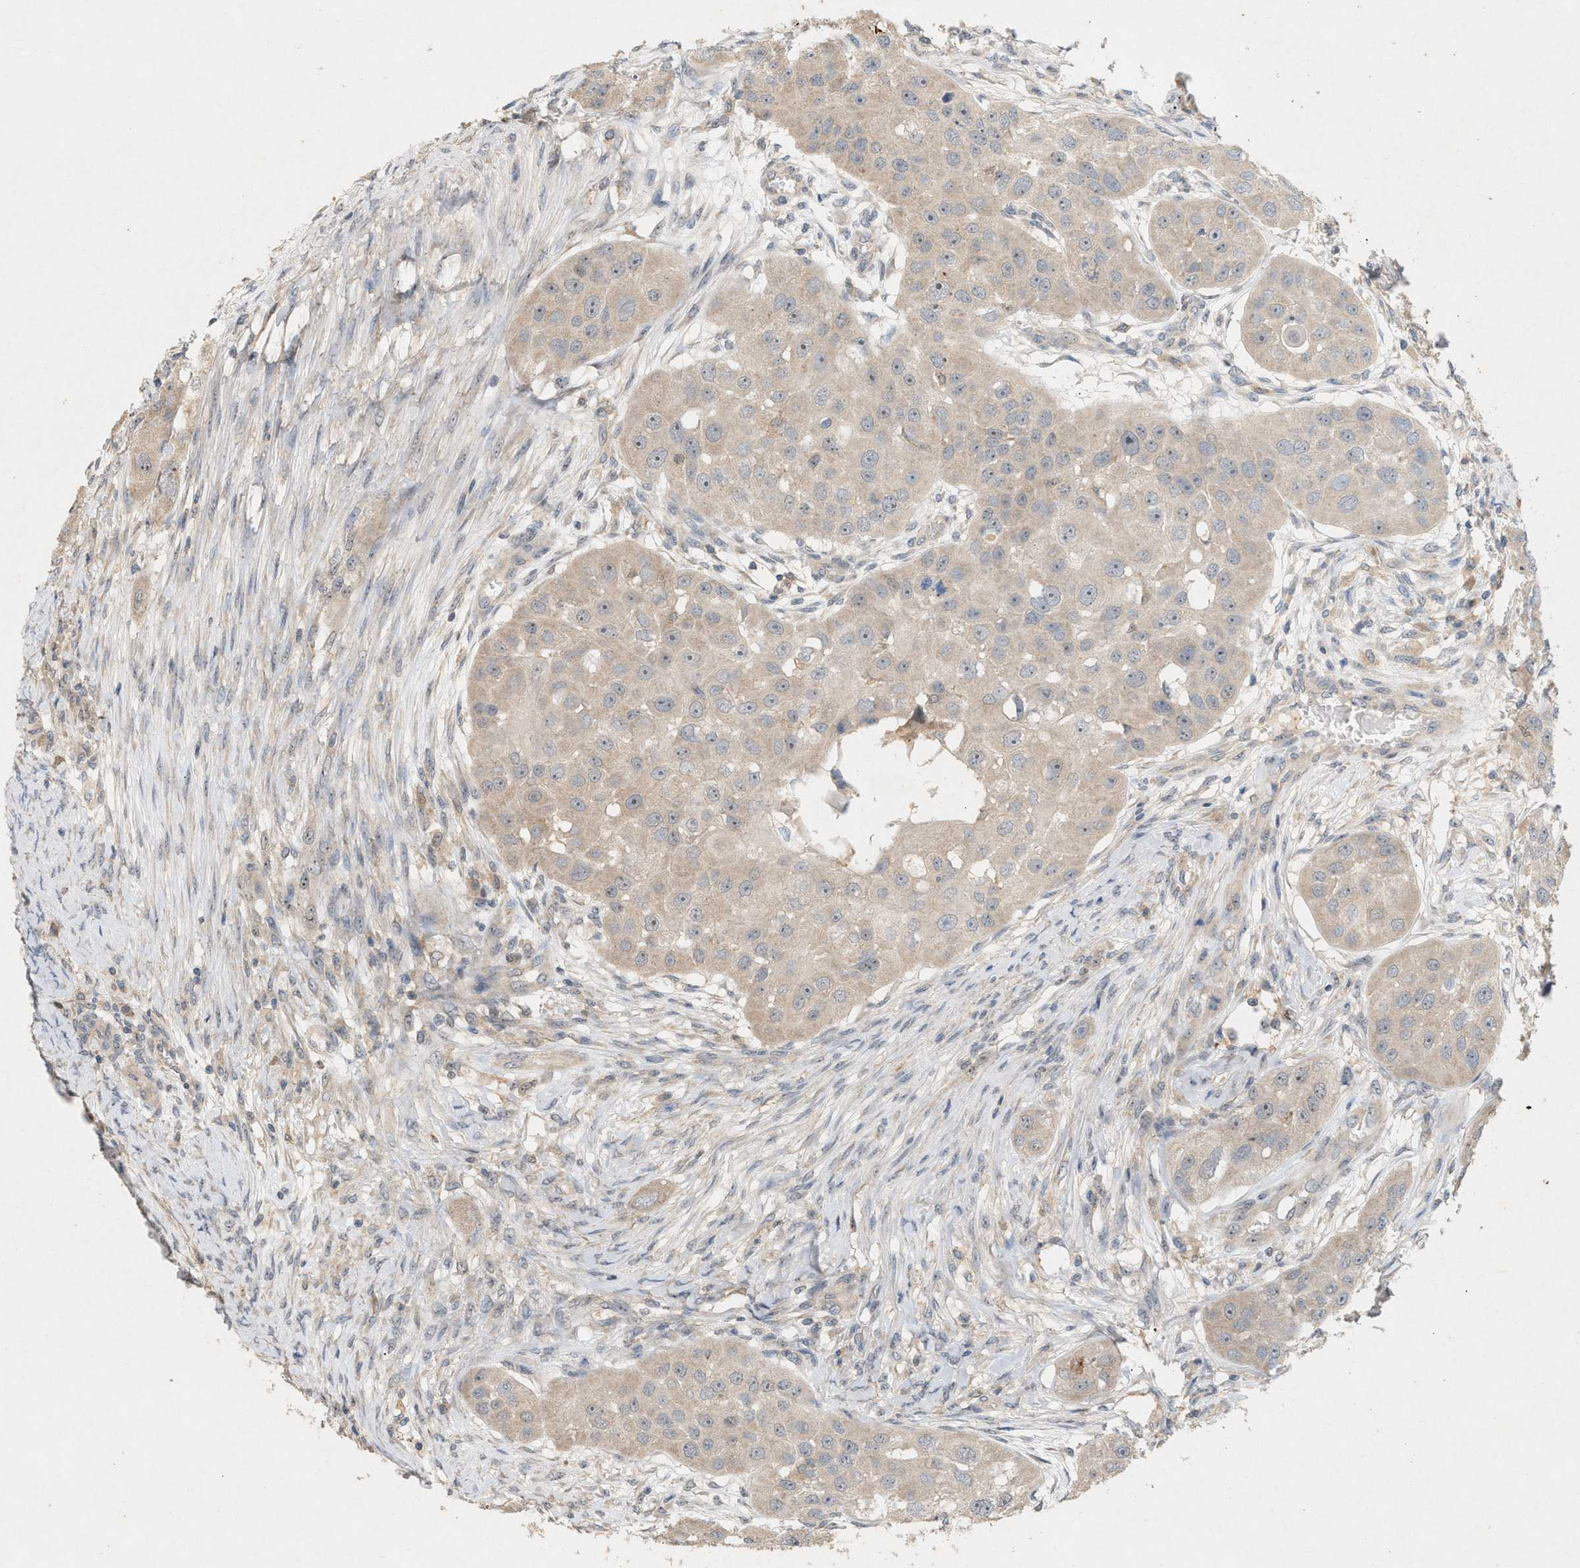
{"staining": {"intensity": "negative", "quantity": "none", "location": "none"}, "tissue": "head and neck cancer", "cell_type": "Tumor cells", "image_type": "cancer", "snomed": [{"axis": "morphology", "description": "Normal tissue, NOS"}, {"axis": "morphology", "description": "Squamous cell carcinoma, NOS"}, {"axis": "topography", "description": "Skeletal muscle"}, {"axis": "topography", "description": "Head-Neck"}], "caption": "Photomicrograph shows no significant protein expression in tumor cells of head and neck cancer (squamous cell carcinoma).", "gene": "DCAF7", "patient": {"sex": "male", "age": 51}}